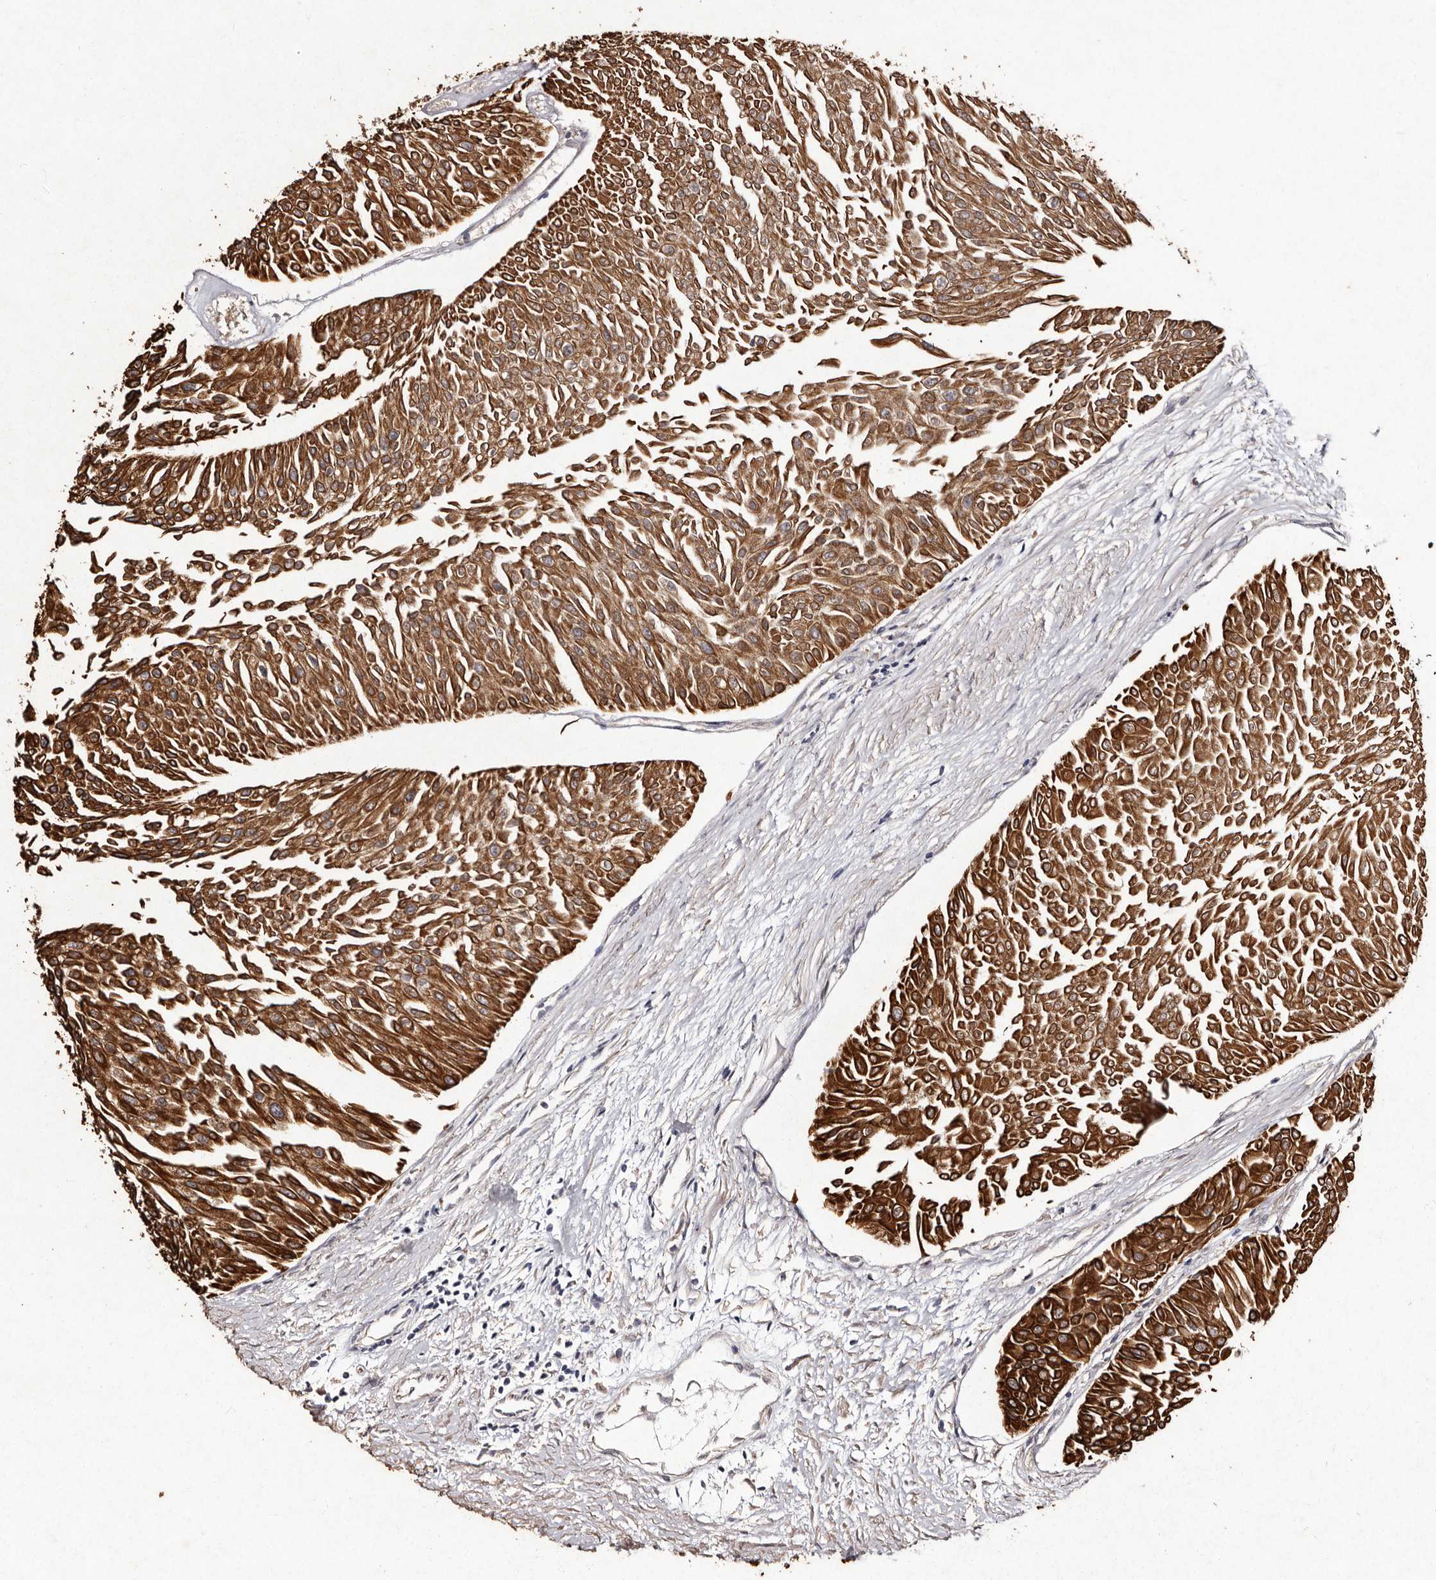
{"staining": {"intensity": "strong", "quantity": ">75%", "location": "cytoplasmic/membranous"}, "tissue": "urothelial cancer", "cell_type": "Tumor cells", "image_type": "cancer", "snomed": [{"axis": "morphology", "description": "Urothelial carcinoma, Low grade"}, {"axis": "topography", "description": "Urinary bladder"}], "caption": "A brown stain highlights strong cytoplasmic/membranous positivity of a protein in human urothelial carcinoma (low-grade) tumor cells. (DAB (3,3'-diaminobenzidine) IHC, brown staining for protein, blue staining for nuclei).", "gene": "TFB1M", "patient": {"sex": "male", "age": 67}}